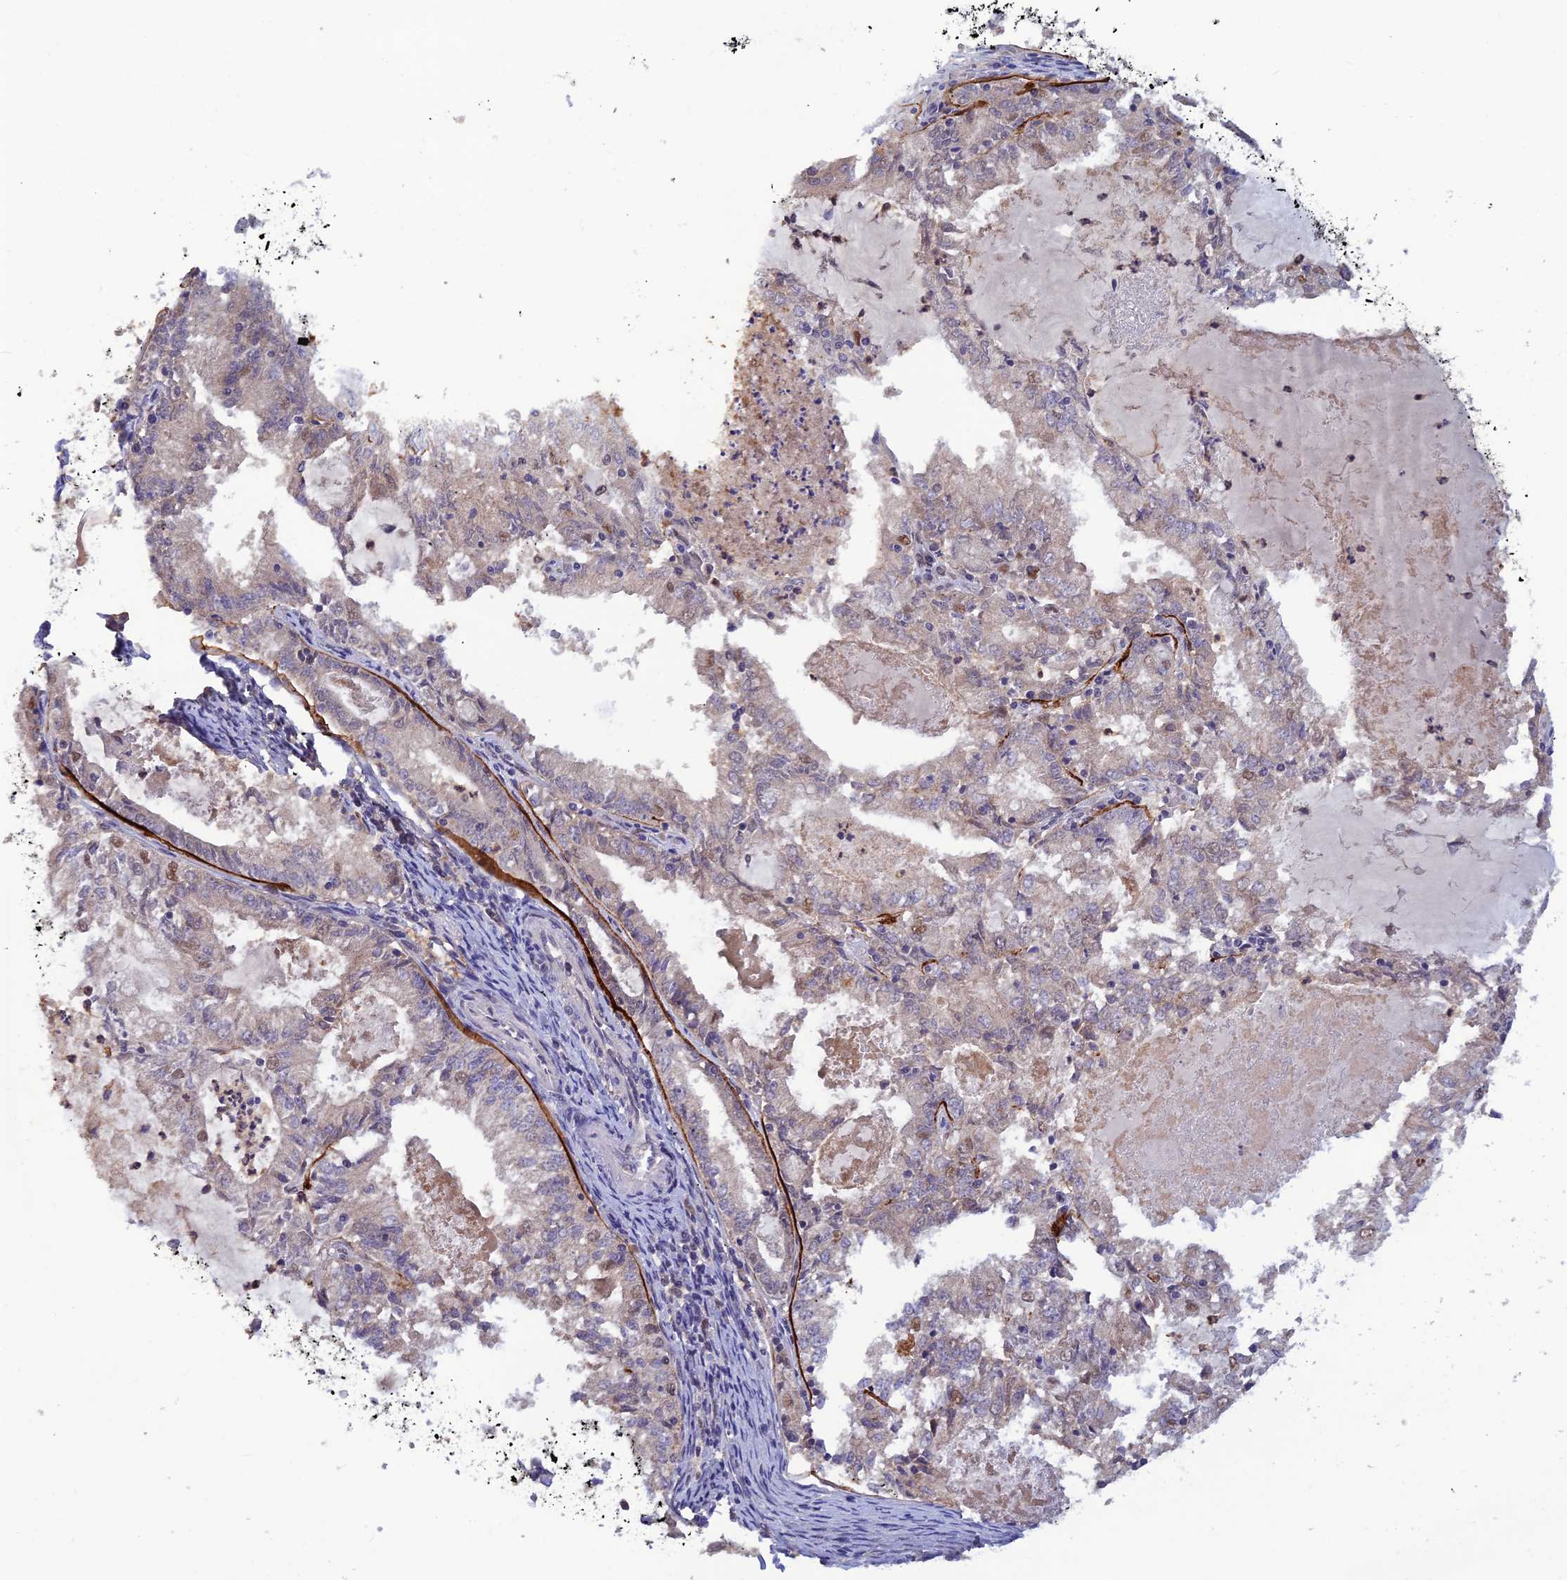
{"staining": {"intensity": "weak", "quantity": "<25%", "location": "cytoplasmic/membranous,nuclear"}, "tissue": "endometrial cancer", "cell_type": "Tumor cells", "image_type": "cancer", "snomed": [{"axis": "morphology", "description": "Adenocarcinoma, NOS"}, {"axis": "topography", "description": "Endometrium"}], "caption": "A high-resolution micrograph shows IHC staining of endometrial cancer, which displays no significant expression in tumor cells.", "gene": "FASTKD5", "patient": {"sex": "female", "age": 57}}